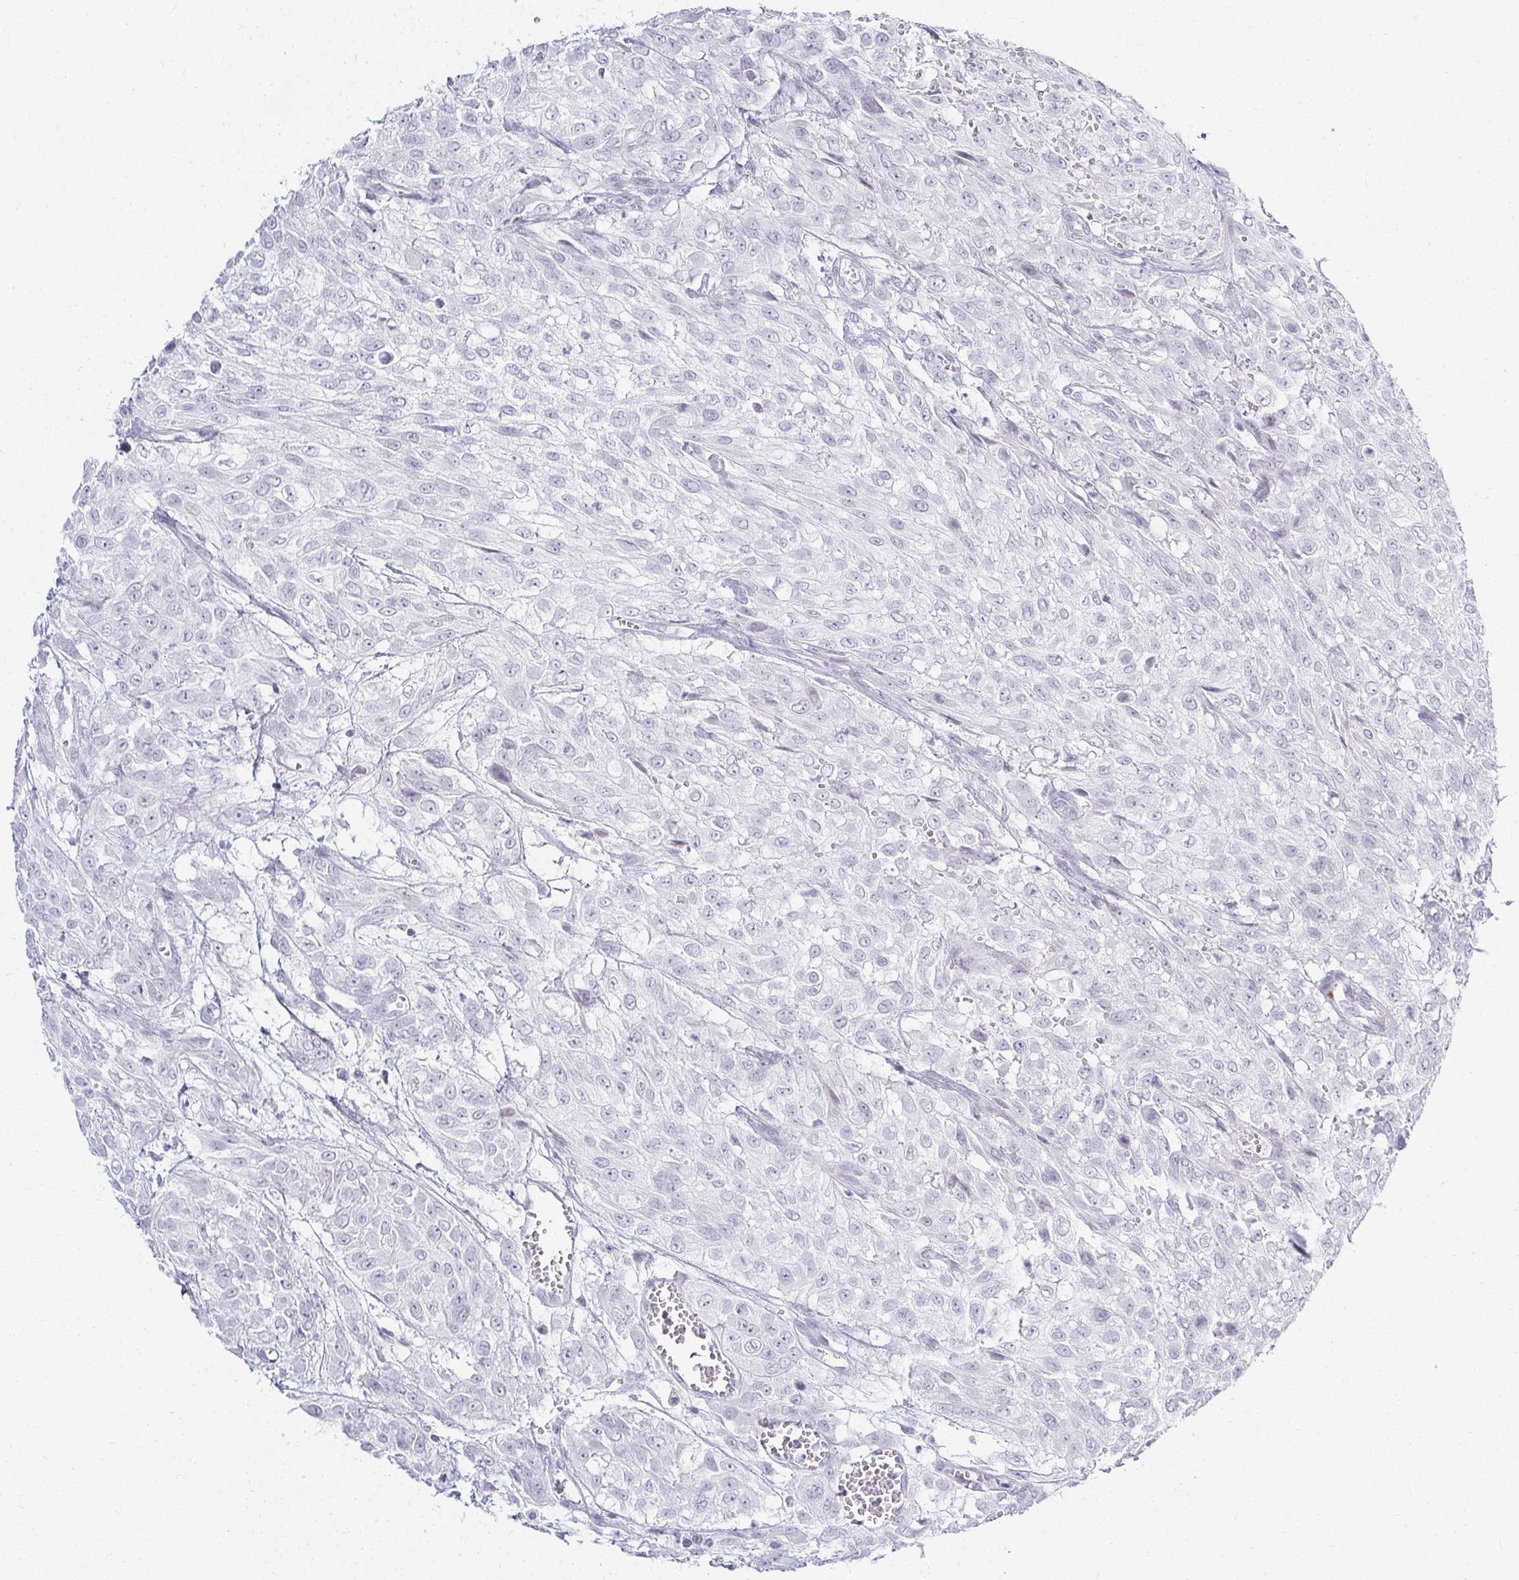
{"staining": {"intensity": "negative", "quantity": "none", "location": "none"}, "tissue": "urothelial cancer", "cell_type": "Tumor cells", "image_type": "cancer", "snomed": [{"axis": "morphology", "description": "Urothelial carcinoma, High grade"}, {"axis": "topography", "description": "Urinary bladder"}], "caption": "Immunohistochemistry histopathology image of urothelial cancer stained for a protein (brown), which shows no positivity in tumor cells. Brightfield microscopy of IHC stained with DAB (brown) and hematoxylin (blue), captured at high magnification.", "gene": "ACAN", "patient": {"sex": "male", "age": 57}}